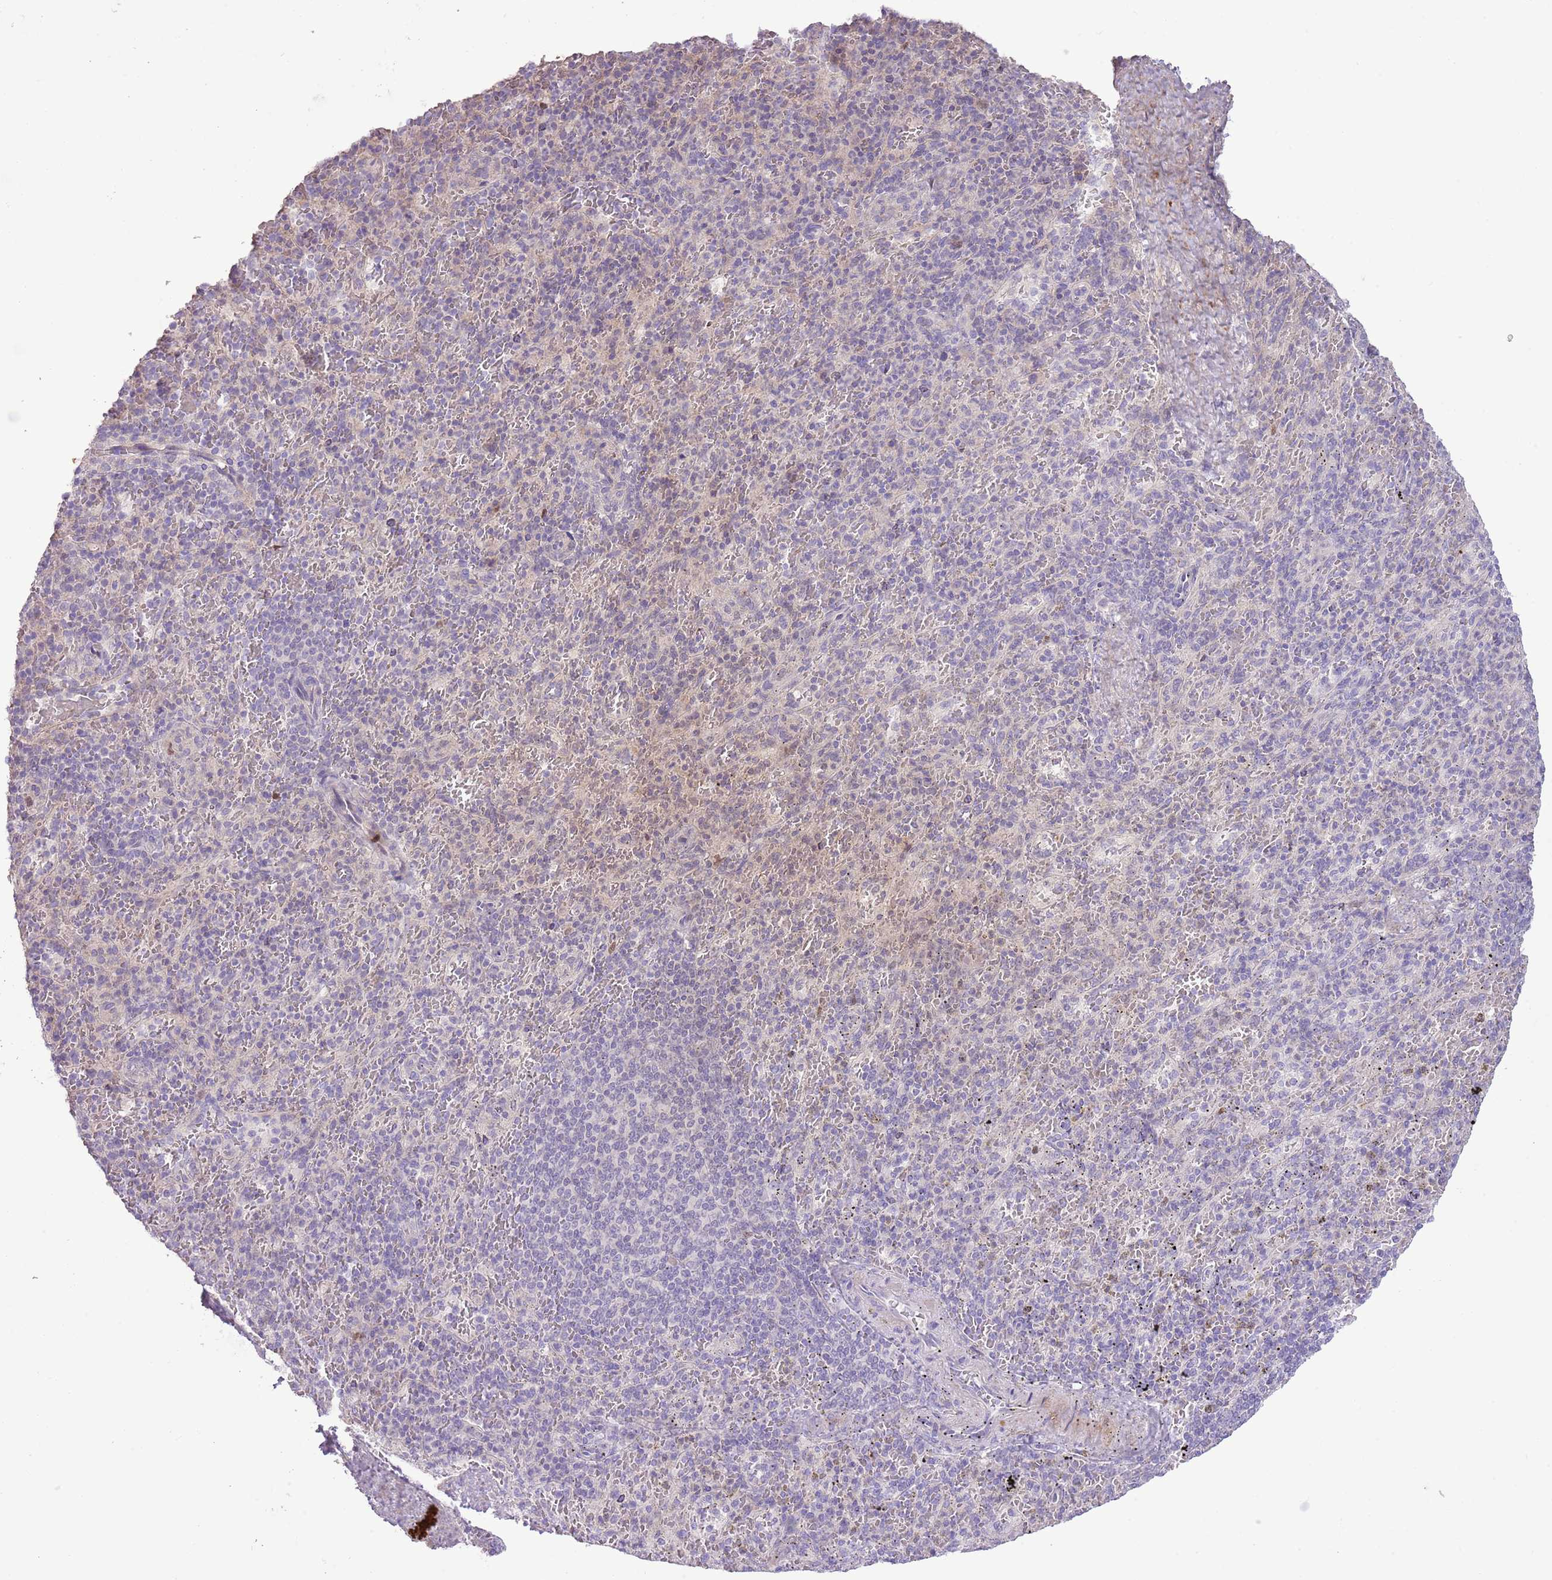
{"staining": {"intensity": "negative", "quantity": "none", "location": "none"}, "tissue": "spleen", "cell_type": "Cells in red pulp", "image_type": "normal", "snomed": [{"axis": "morphology", "description": "Normal tissue, NOS"}, {"axis": "topography", "description": "Spleen"}], "caption": "Protein analysis of normal spleen shows no significant positivity in cells in red pulp.", "gene": "GMNN", "patient": {"sex": "male", "age": 82}}